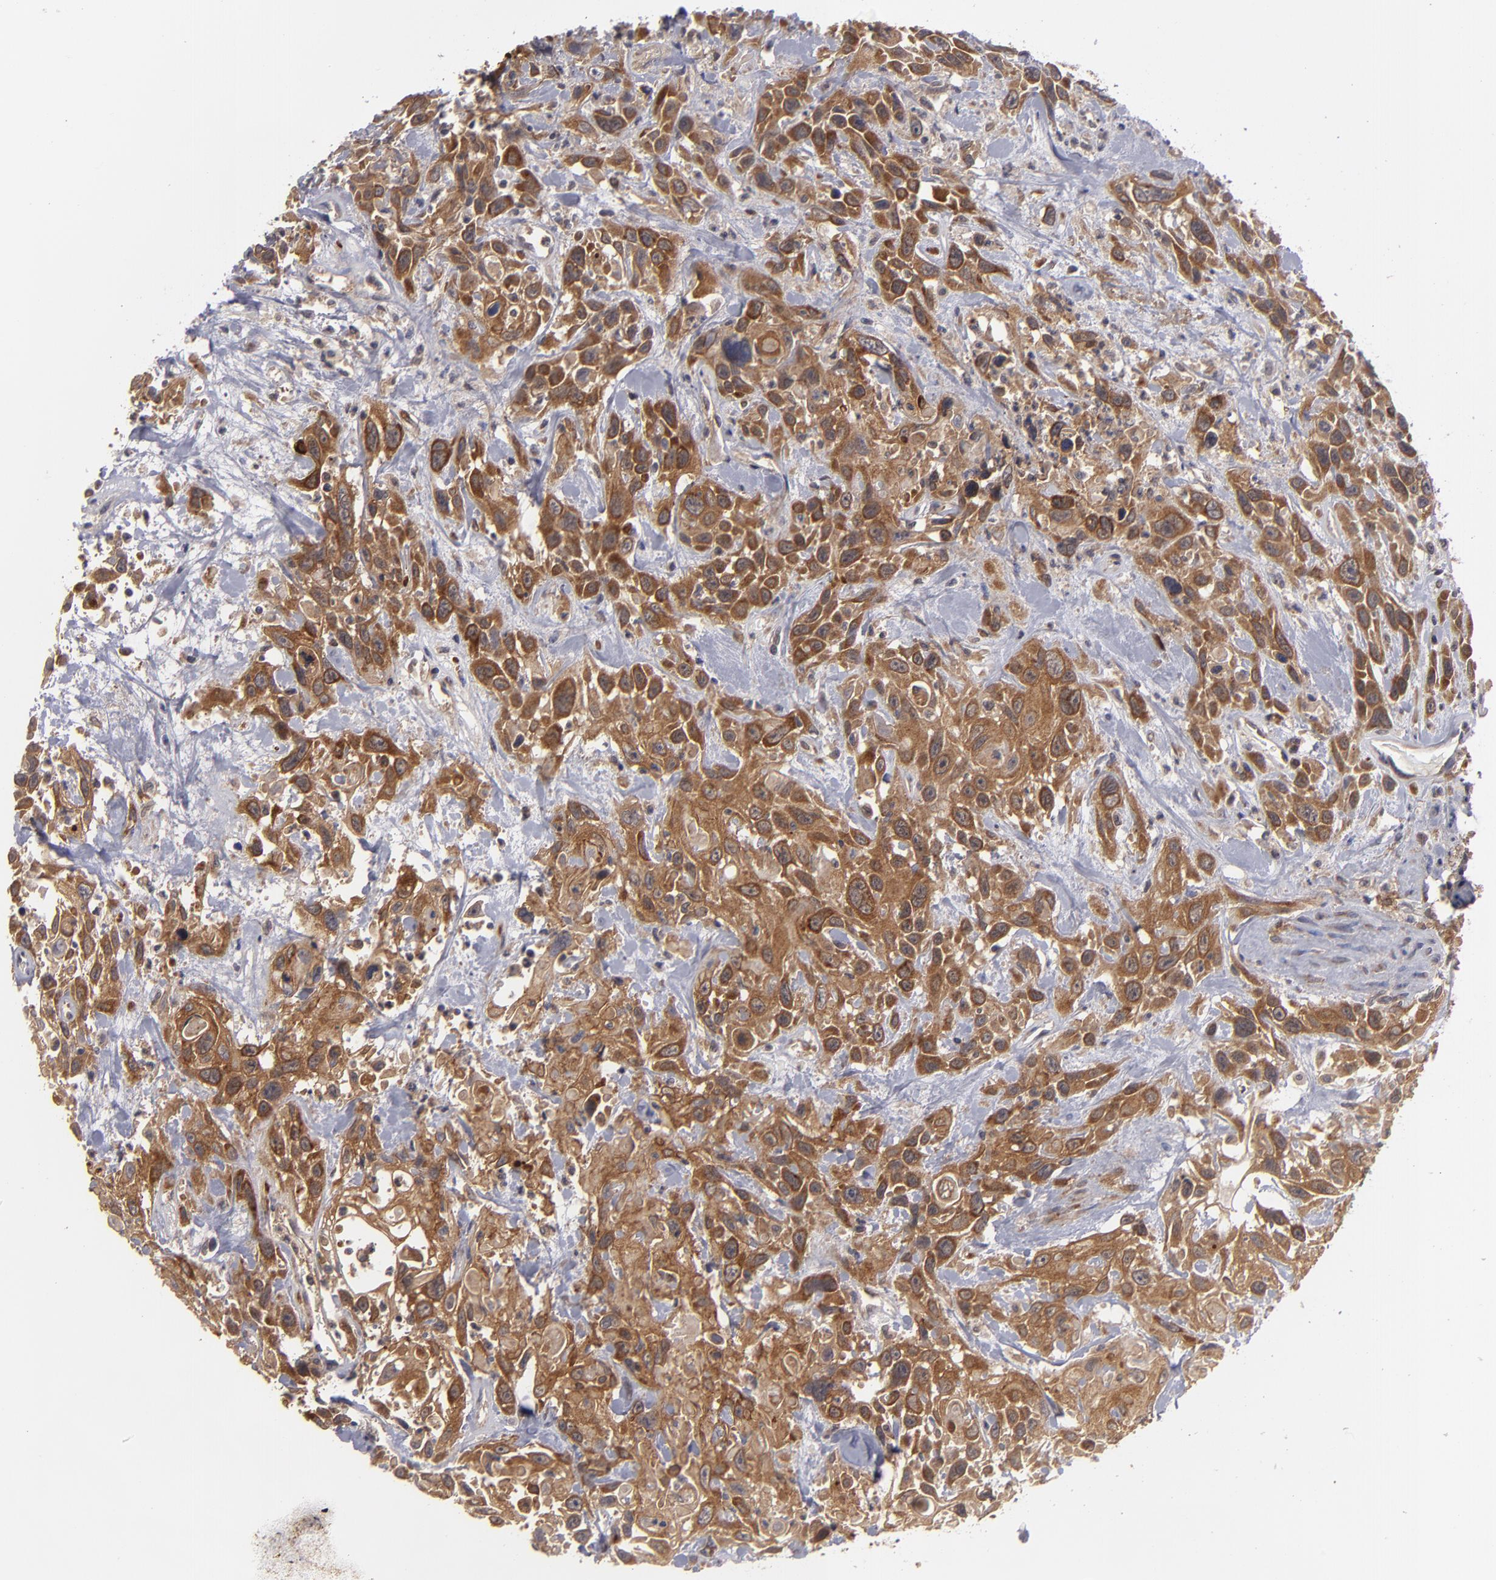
{"staining": {"intensity": "strong", "quantity": ">75%", "location": "cytoplasmic/membranous"}, "tissue": "urothelial cancer", "cell_type": "Tumor cells", "image_type": "cancer", "snomed": [{"axis": "morphology", "description": "Urothelial carcinoma, High grade"}, {"axis": "topography", "description": "Urinary bladder"}], "caption": "DAB immunohistochemical staining of urothelial cancer demonstrates strong cytoplasmic/membranous protein staining in approximately >75% of tumor cells.", "gene": "BMP6", "patient": {"sex": "female", "age": 84}}